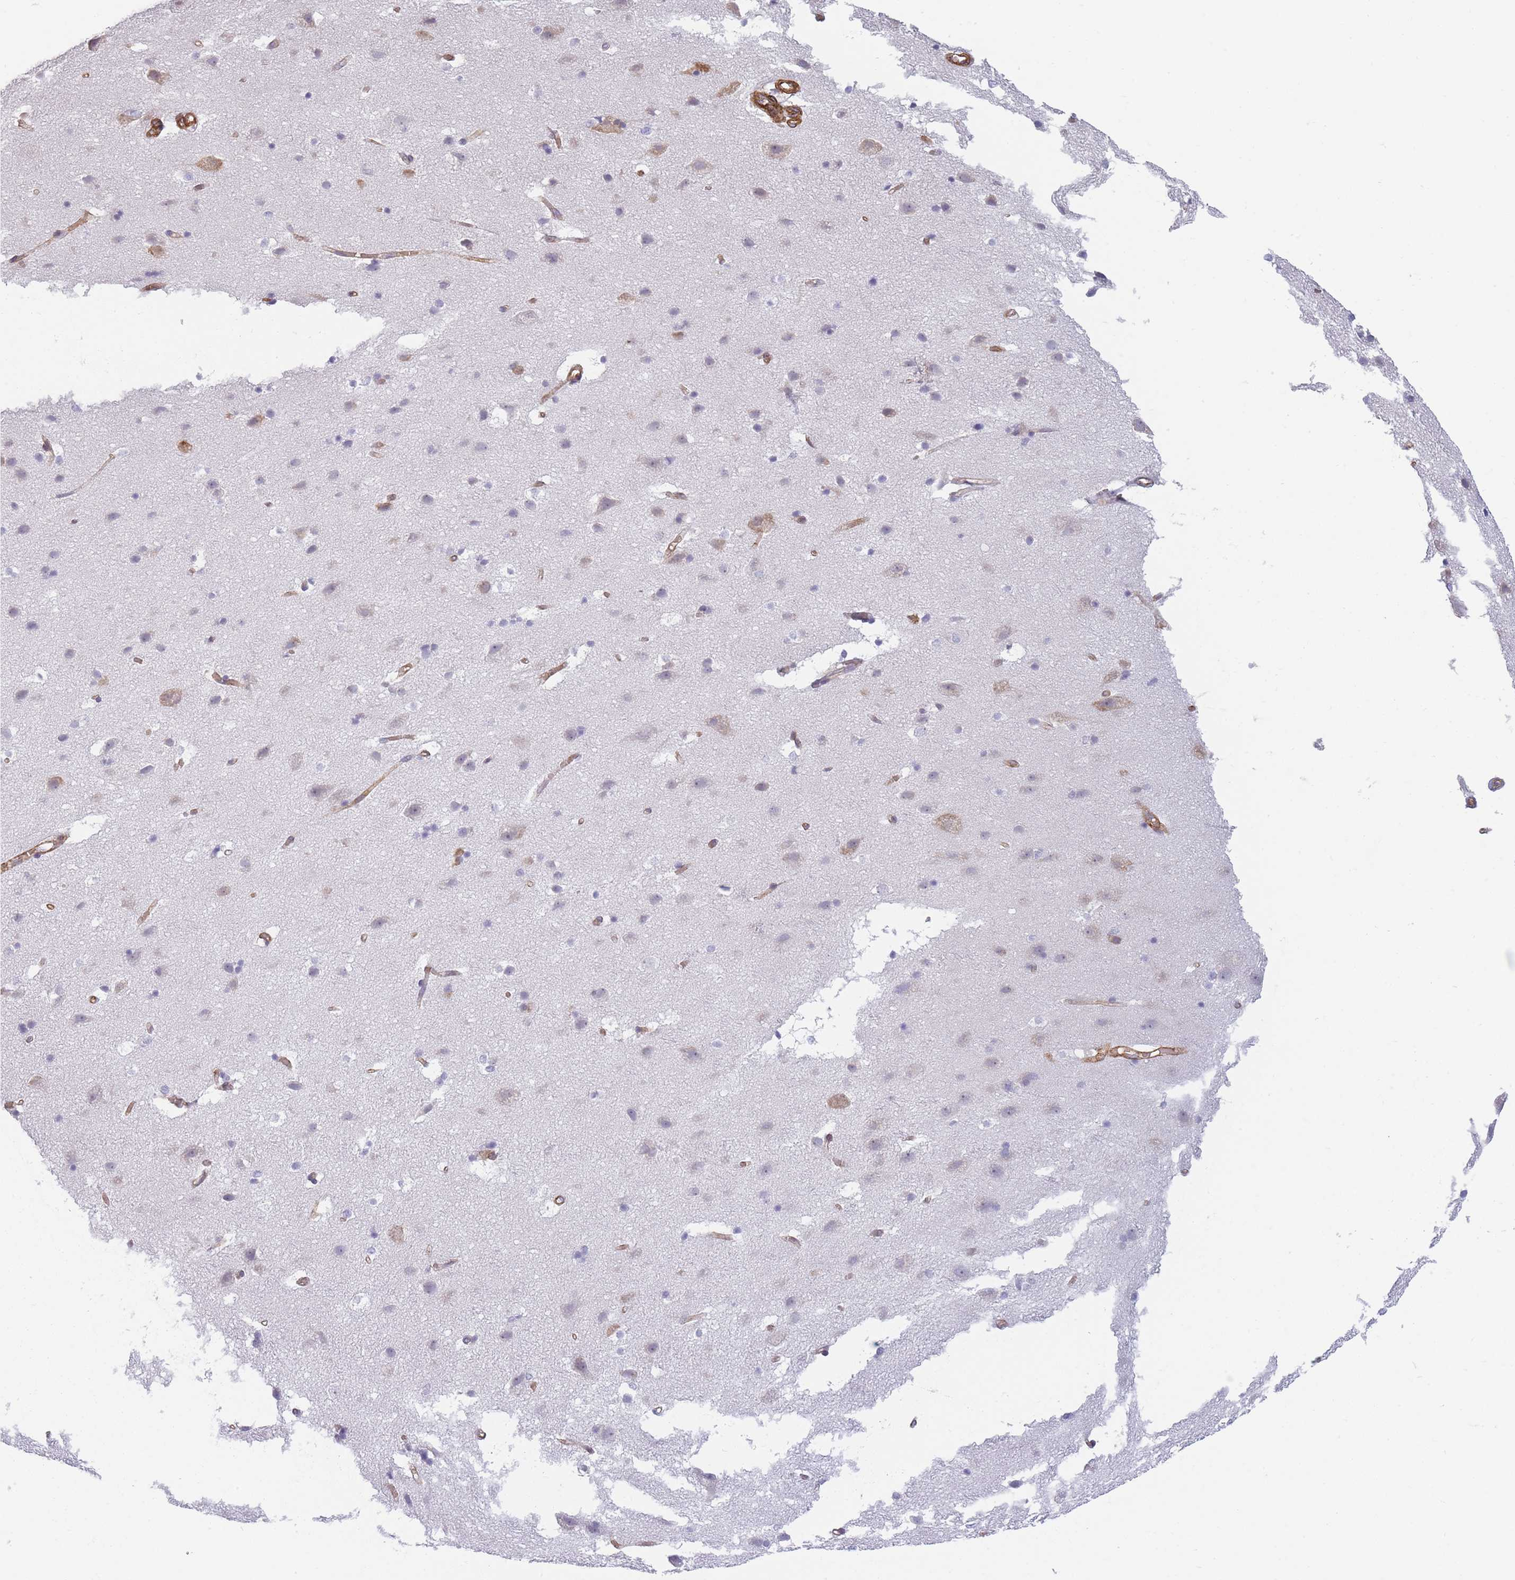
{"staining": {"intensity": "moderate", "quantity": ">75%", "location": "cytoplasmic/membranous"}, "tissue": "cerebral cortex", "cell_type": "Endothelial cells", "image_type": "normal", "snomed": [{"axis": "morphology", "description": "Normal tissue, NOS"}, {"axis": "topography", "description": "Cerebral cortex"}], "caption": "Immunohistochemistry (IHC) photomicrograph of unremarkable cerebral cortex stained for a protein (brown), which demonstrates medium levels of moderate cytoplasmic/membranous expression in about >75% of endothelial cells.", "gene": "OR6B2", "patient": {"sex": "male", "age": 54}}